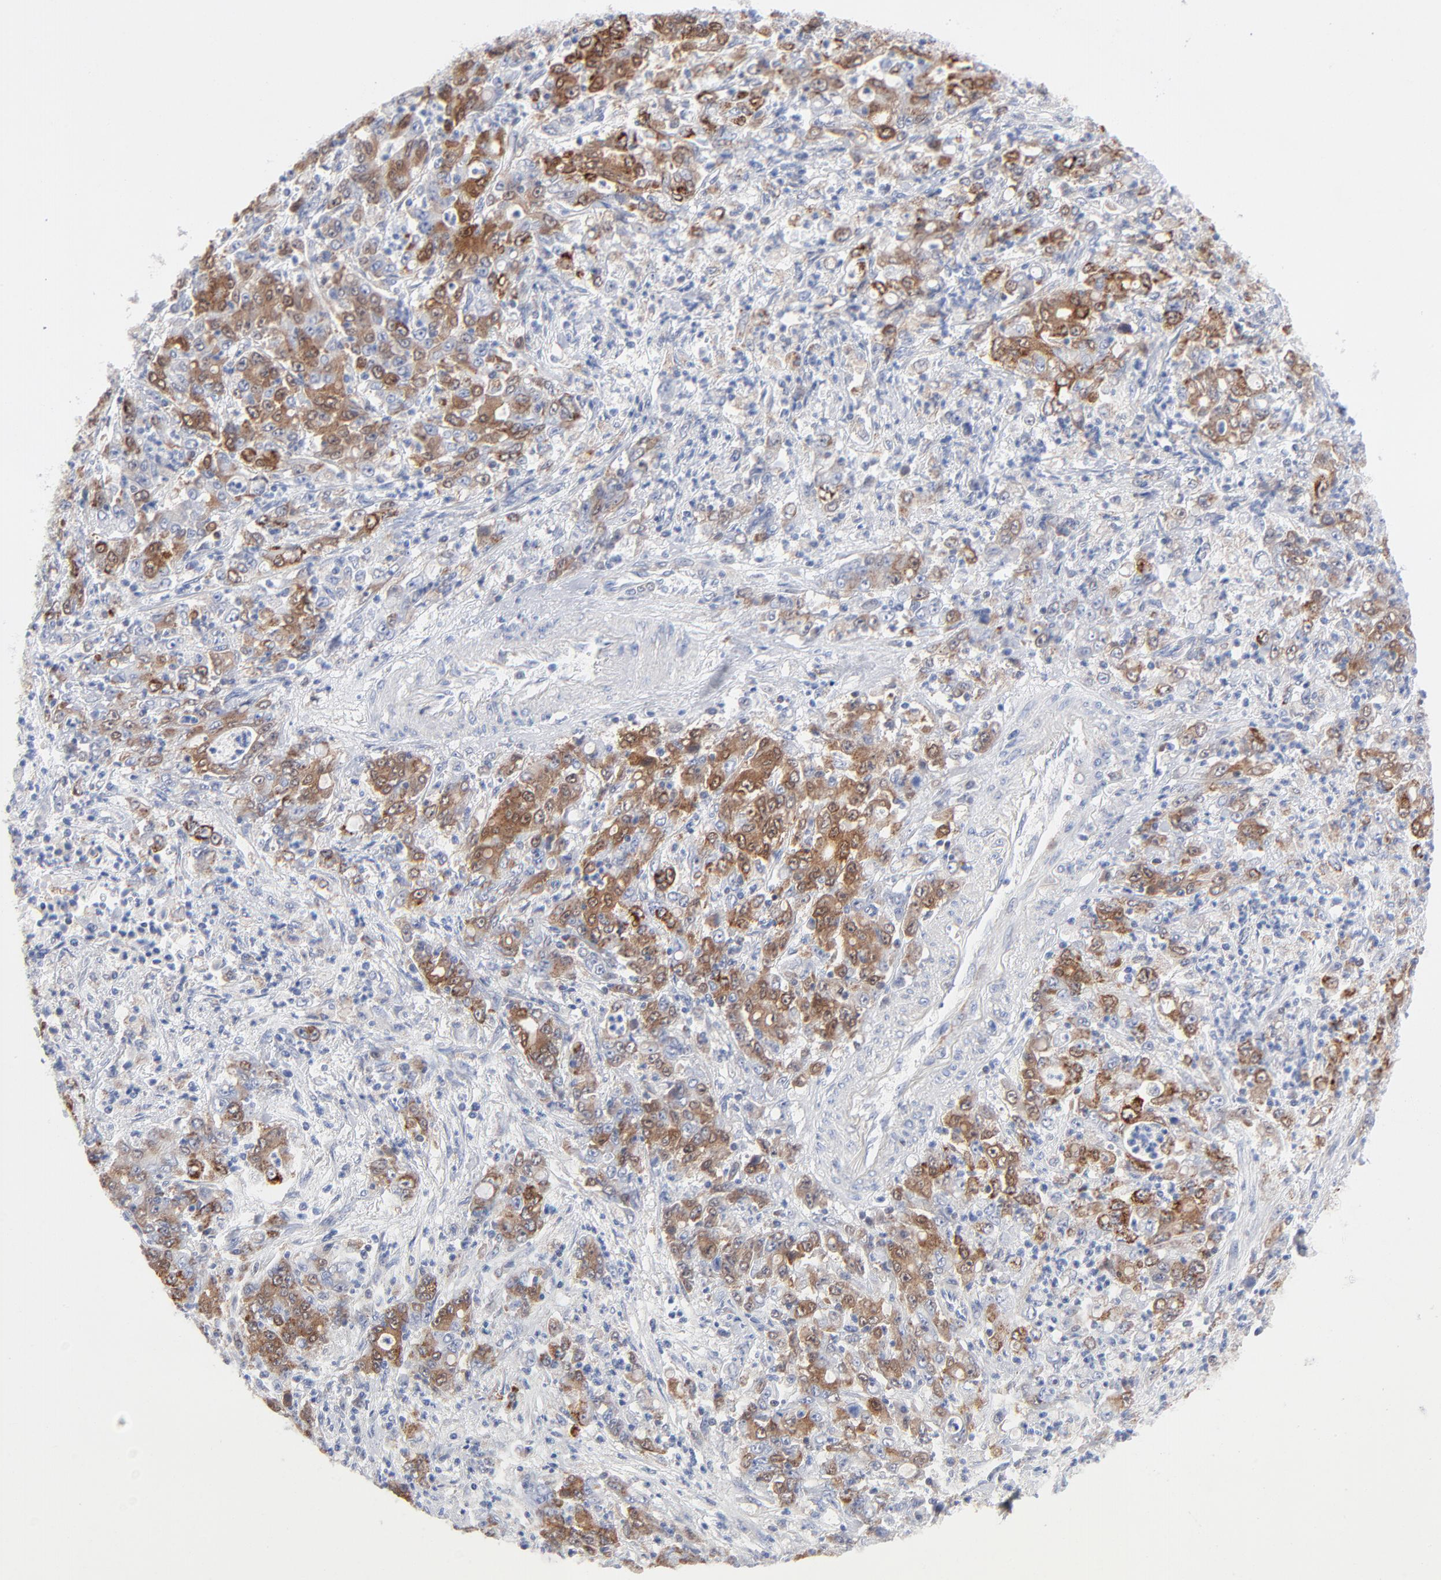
{"staining": {"intensity": "moderate", "quantity": ">75%", "location": "cytoplasmic/membranous"}, "tissue": "stomach cancer", "cell_type": "Tumor cells", "image_type": "cancer", "snomed": [{"axis": "morphology", "description": "Adenocarcinoma, NOS"}, {"axis": "topography", "description": "Stomach, lower"}], "caption": "Protein staining of stomach cancer tissue demonstrates moderate cytoplasmic/membranous expression in approximately >75% of tumor cells.", "gene": "CHCHD10", "patient": {"sex": "female", "age": 71}}